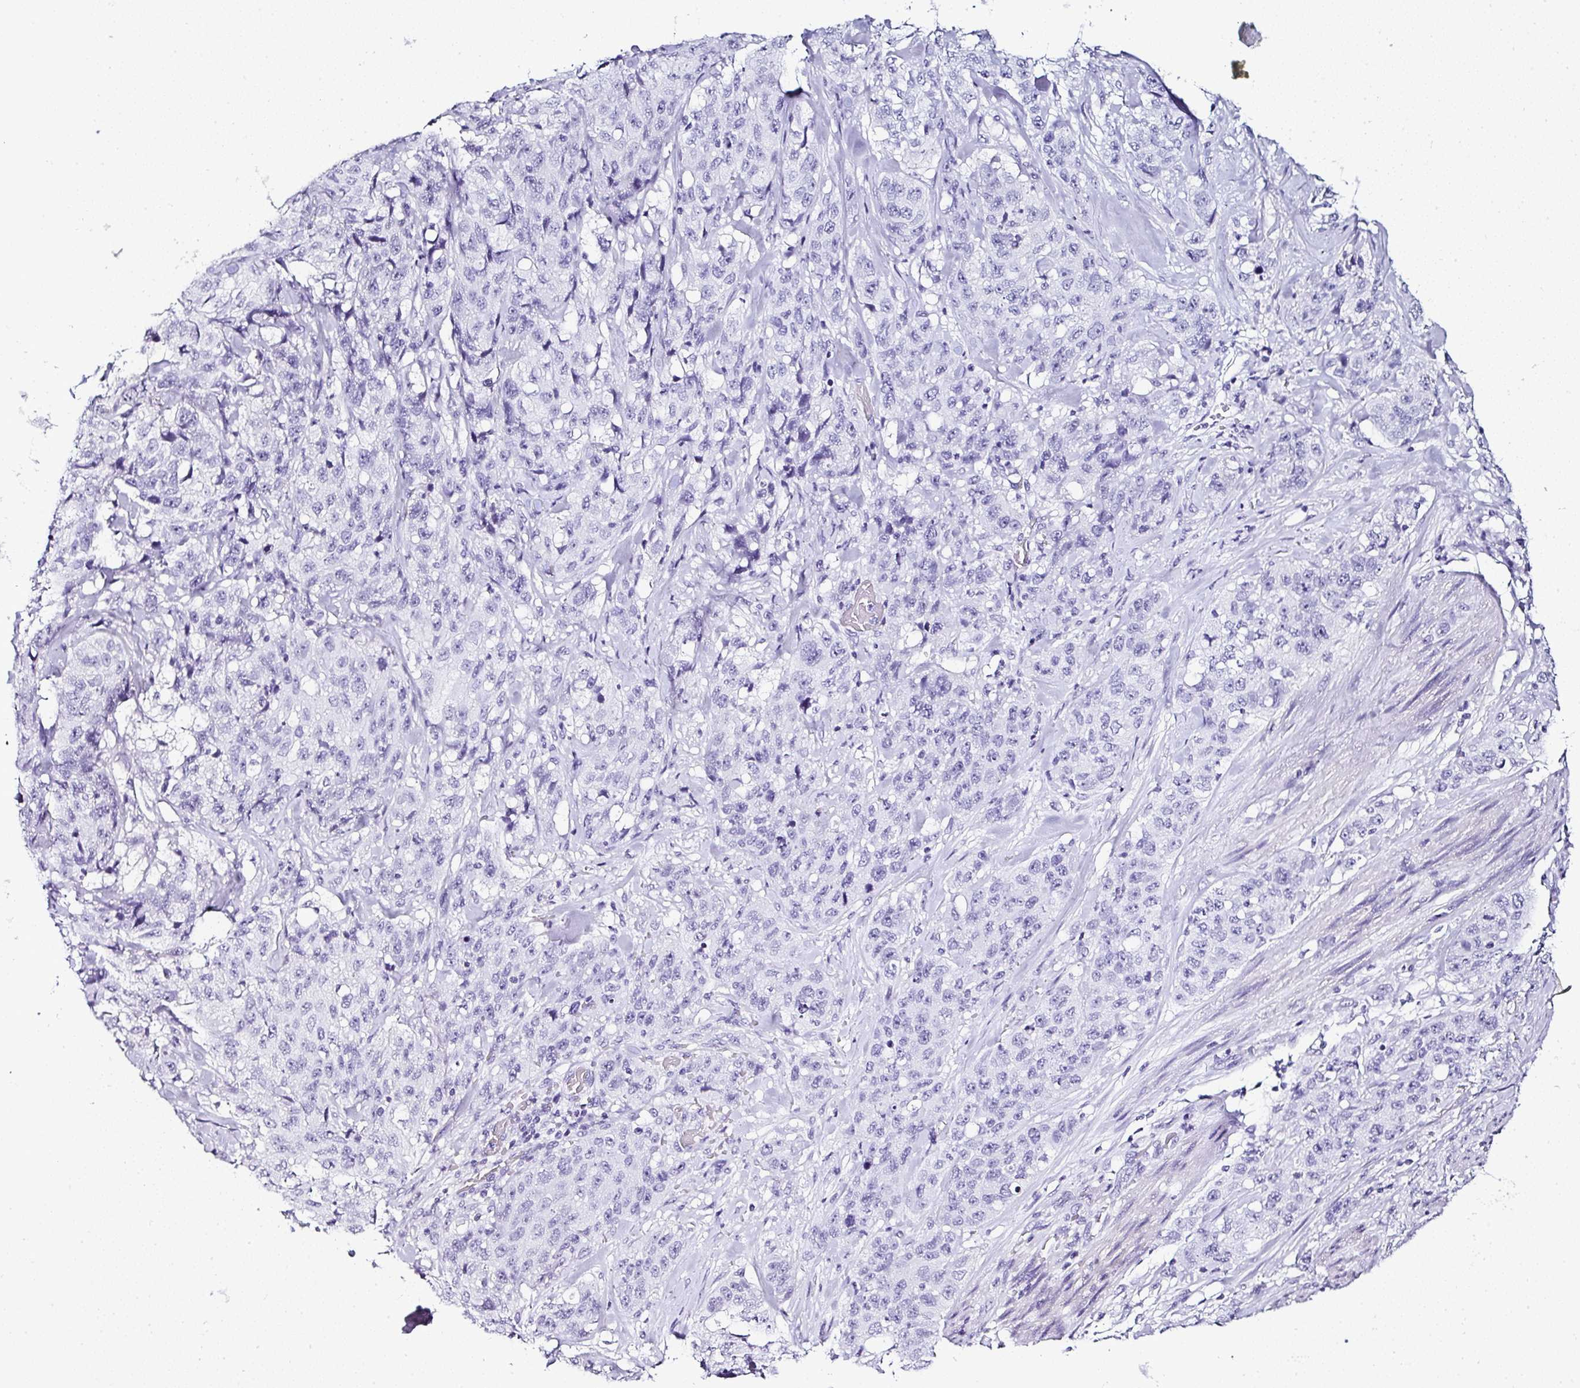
{"staining": {"intensity": "negative", "quantity": "none", "location": "none"}, "tissue": "stomach cancer", "cell_type": "Tumor cells", "image_type": "cancer", "snomed": [{"axis": "morphology", "description": "Adenocarcinoma, NOS"}, {"axis": "topography", "description": "Stomach"}], "caption": "Tumor cells show no significant positivity in stomach cancer (adenocarcinoma).", "gene": "SERPINB3", "patient": {"sex": "male", "age": 48}}